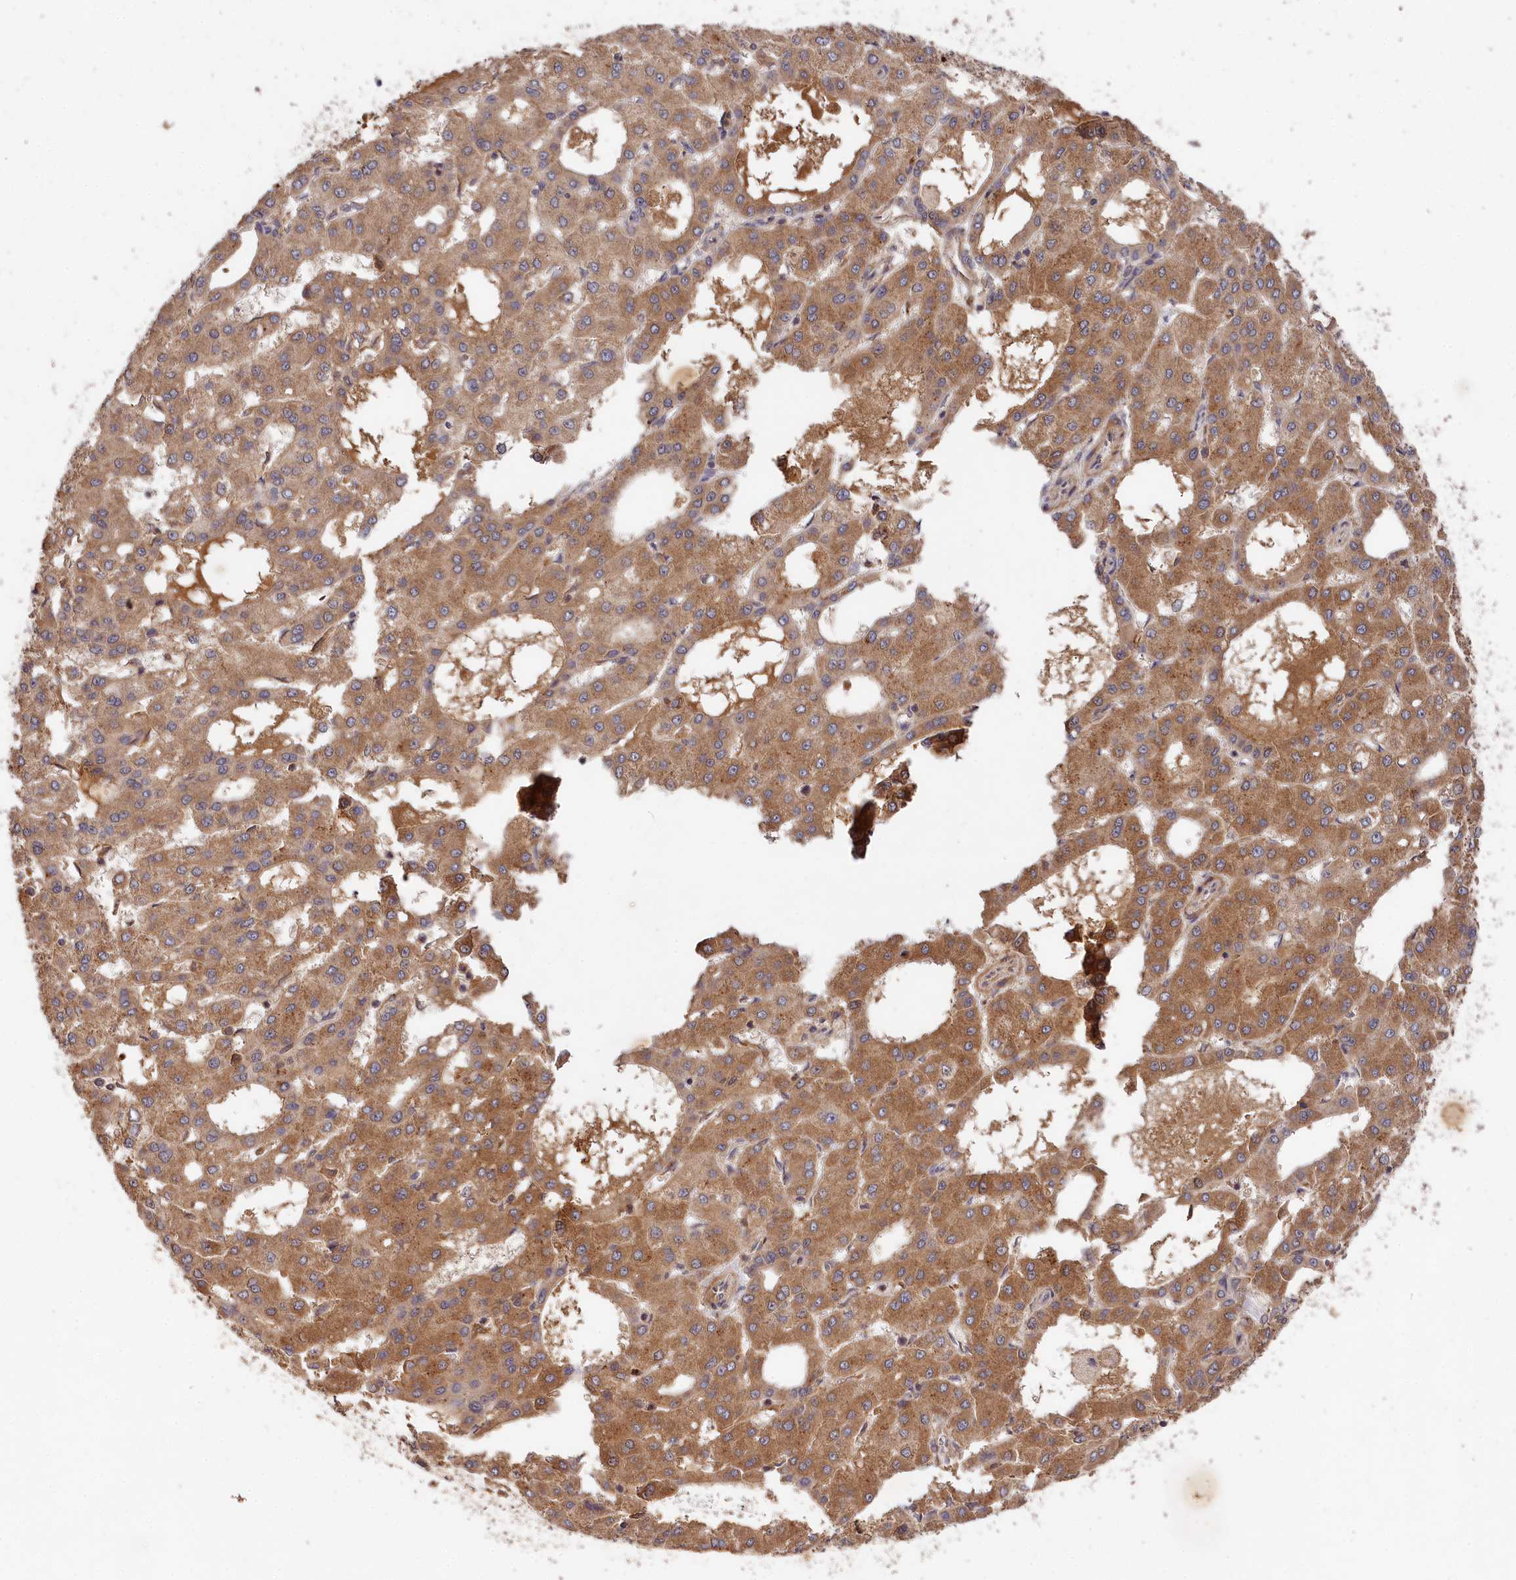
{"staining": {"intensity": "moderate", "quantity": ">75%", "location": "cytoplasmic/membranous"}, "tissue": "liver cancer", "cell_type": "Tumor cells", "image_type": "cancer", "snomed": [{"axis": "morphology", "description": "Carcinoma, Hepatocellular, NOS"}, {"axis": "topography", "description": "Liver"}], "caption": "This histopathology image exhibits immunohistochemistry (IHC) staining of human hepatocellular carcinoma (liver), with medium moderate cytoplasmic/membranous positivity in approximately >75% of tumor cells.", "gene": "MCF2L2", "patient": {"sex": "male", "age": 47}}